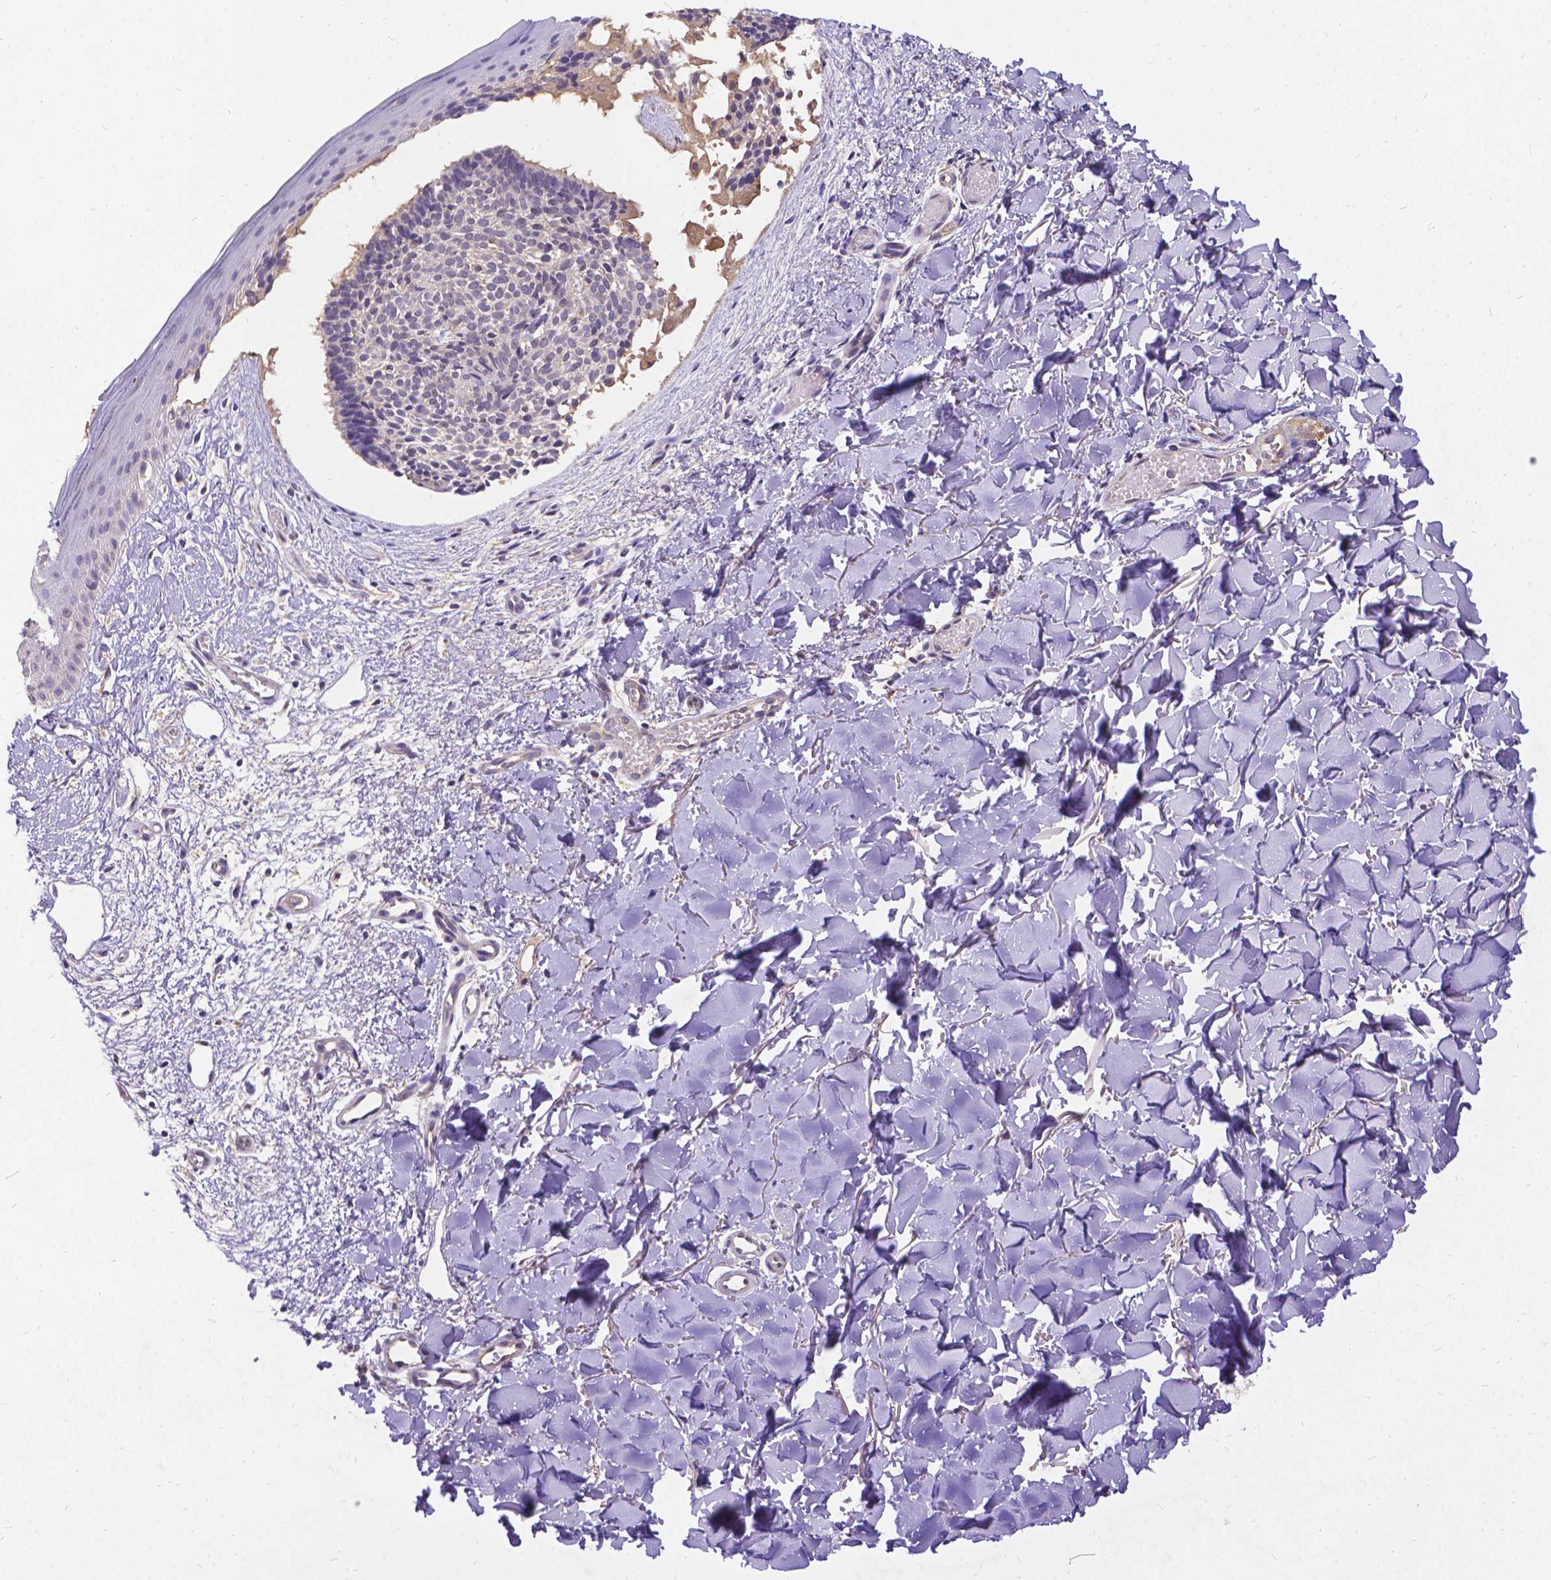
{"staining": {"intensity": "negative", "quantity": "none", "location": "none"}, "tissue": "skin cancer", "cell_type": "Tumor cells", "image_type": "cancer", "snomed": [{"axis": "morphology", "description": "Basal cell carcinoma"}, {"axis": "topography", "description": "Skin"}], "caption": "Tumor cells show no significant expression in basal cell carcinoma (skin). (Immunohistochemistry (ihc), brightfield microscopy, high magnification).", "gene": "DENND6A", "patient": {"sex": "male", "age": 51}}